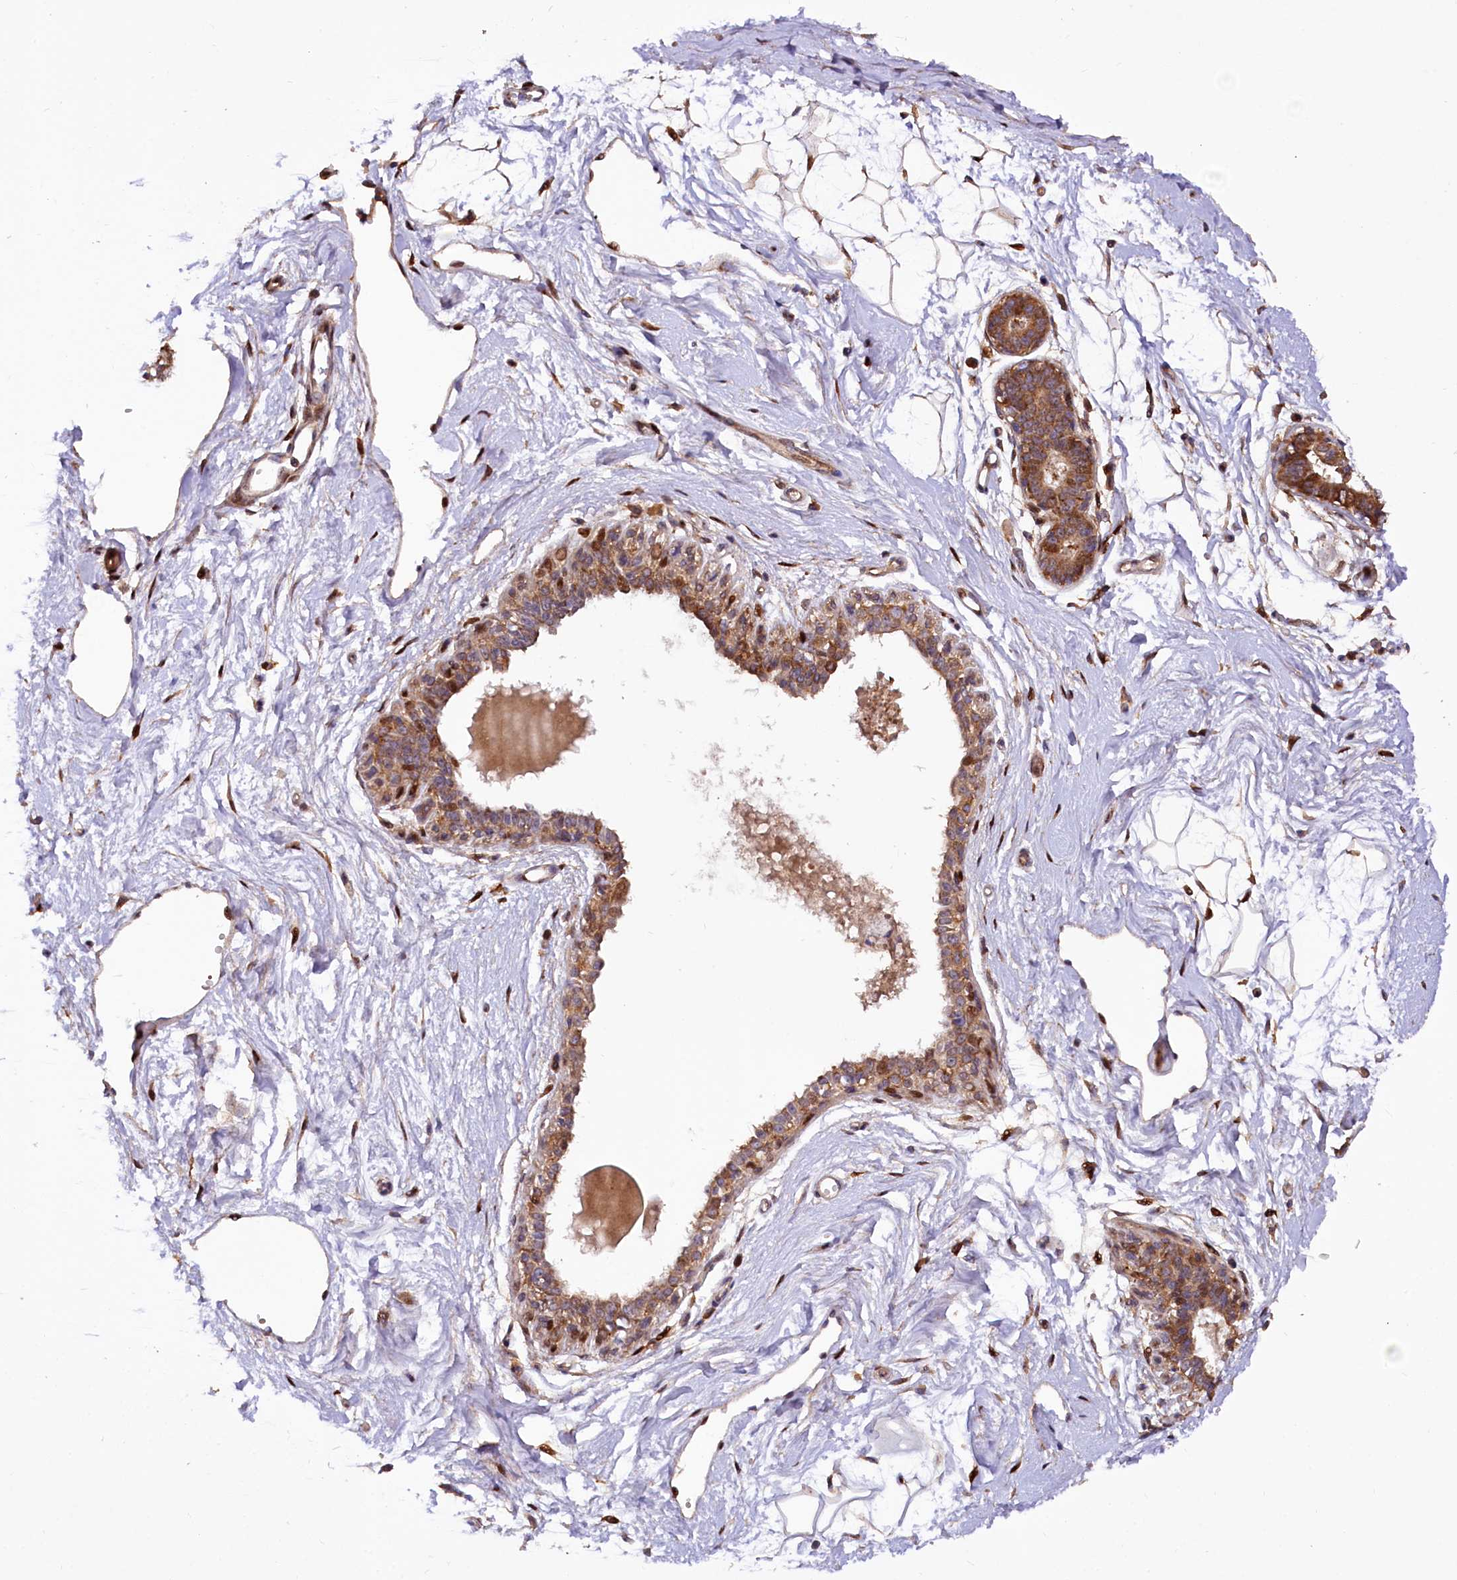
{"staining": {"intensity": "strong", "quantity": "25%-75%", "location": "cytoplasmic/membranous,nuclear"}, "tissue": "breast", "cell_type": "Adipocytes", "image_type": "normal", "snomed": [{"axis": "morphology", "description": "Normal tissue, NOS"}, {"axis": "topography", "description": "Breast"}], "caption": "Immunohistochemical staining of normal breast demonstrates 25%-75% levels of strong cytoplasmic/membranous,nuclear protein positivity in approximately 25%-75% of adipocytes.", "gene": "PDZRN3", "patient": {"sex": "female", "age": 45}}